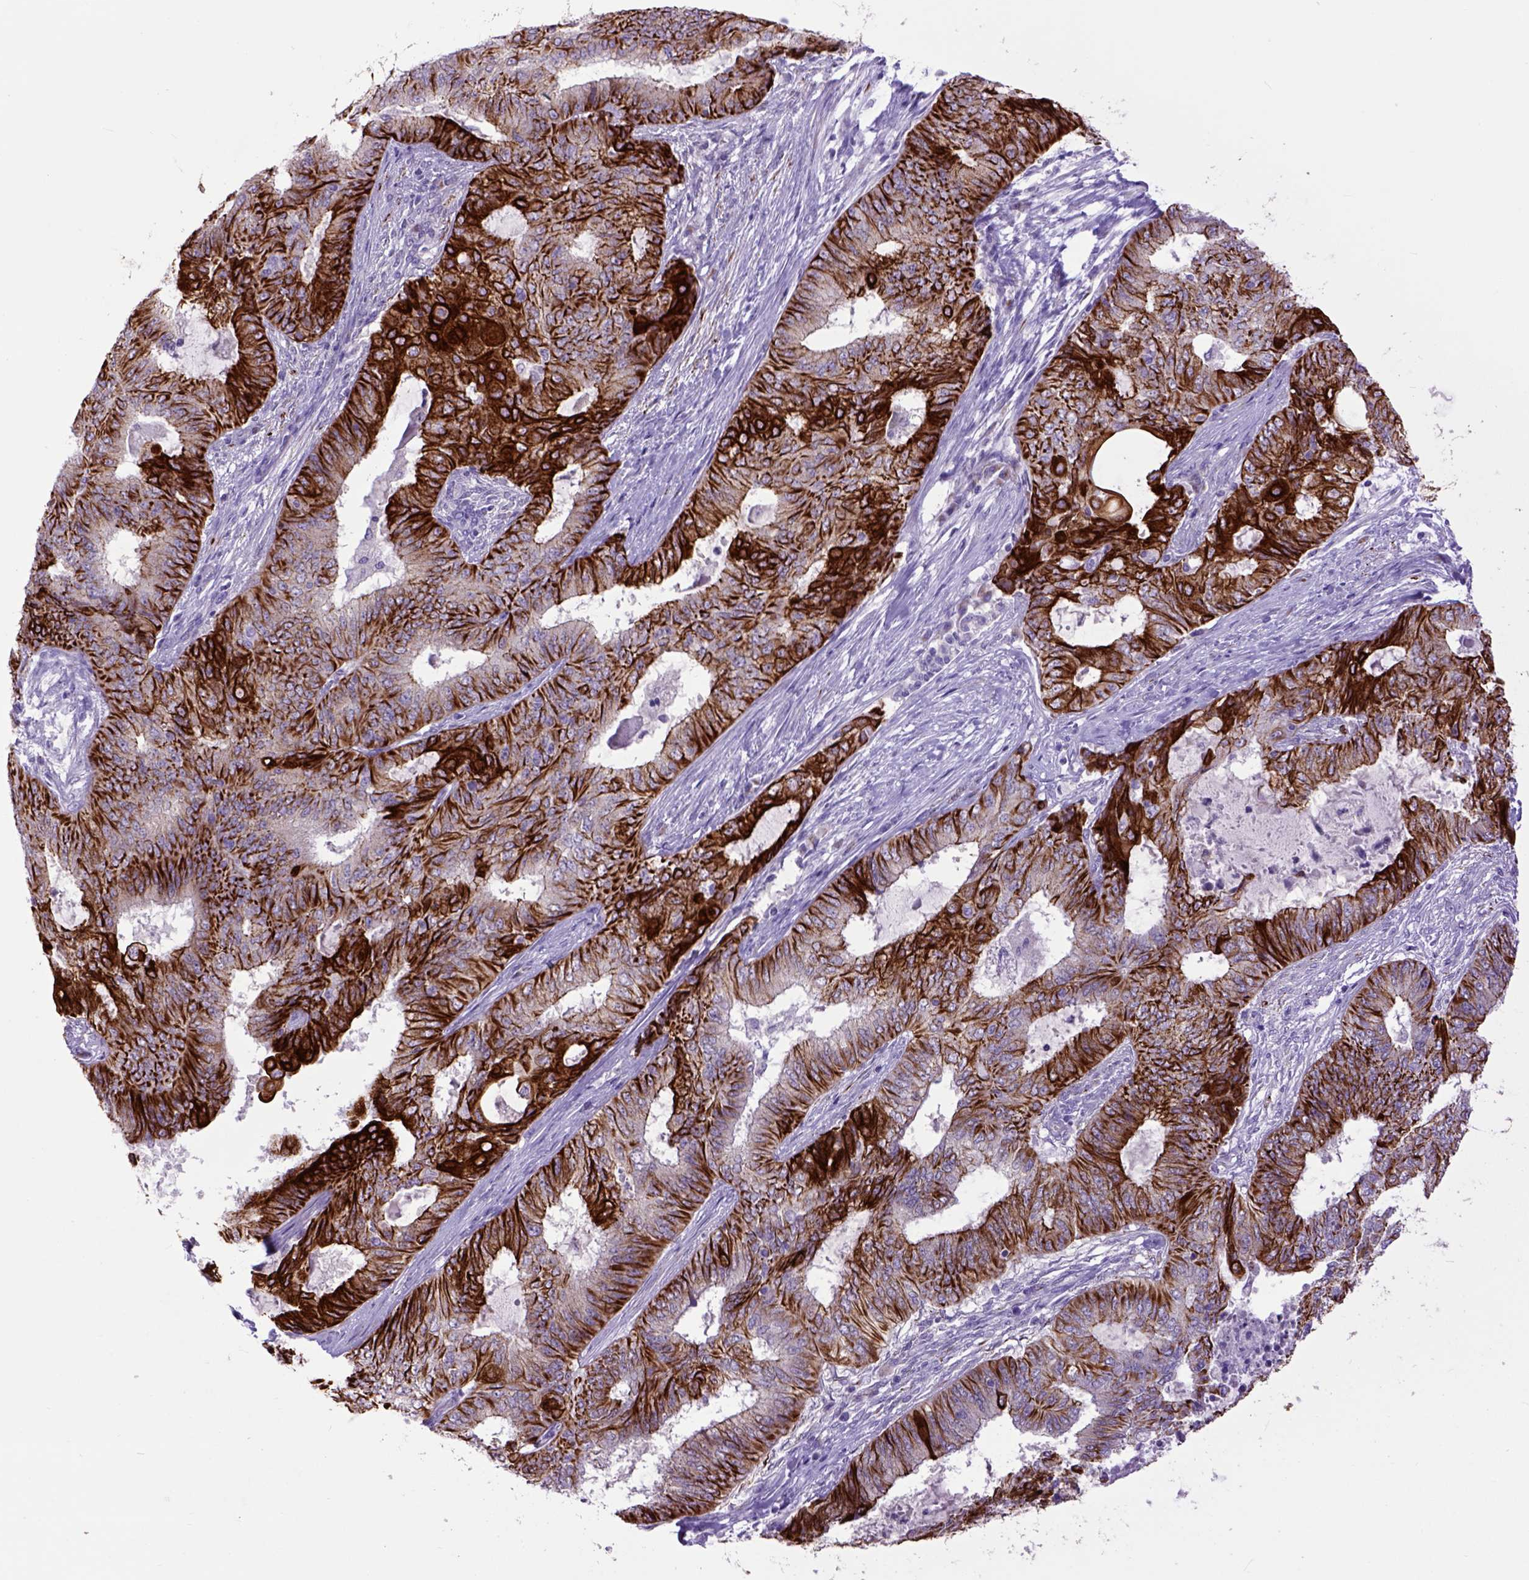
{"staining": {"intensity": "strong", "quantity": ">75%", "location": "cytoplasmic/membranous"}, "tissue": "endometrial cancer", "cell_type": "Tumor cells", "image_type": "cancer", "snomed": [{"axis": "morphology", "description": "Adenocarcinoma, NOS"}, {"axis": "topography", "description": "Endometrium"}], "caption": "About >75% of tumor cells in endometrial adenocarcinoma display strong cytoplasmic/membranous protein expression as visualized by brown immunohistochemical staining.", "gene": "RAB25", "patient": {"sex": "female", "age": 62}}